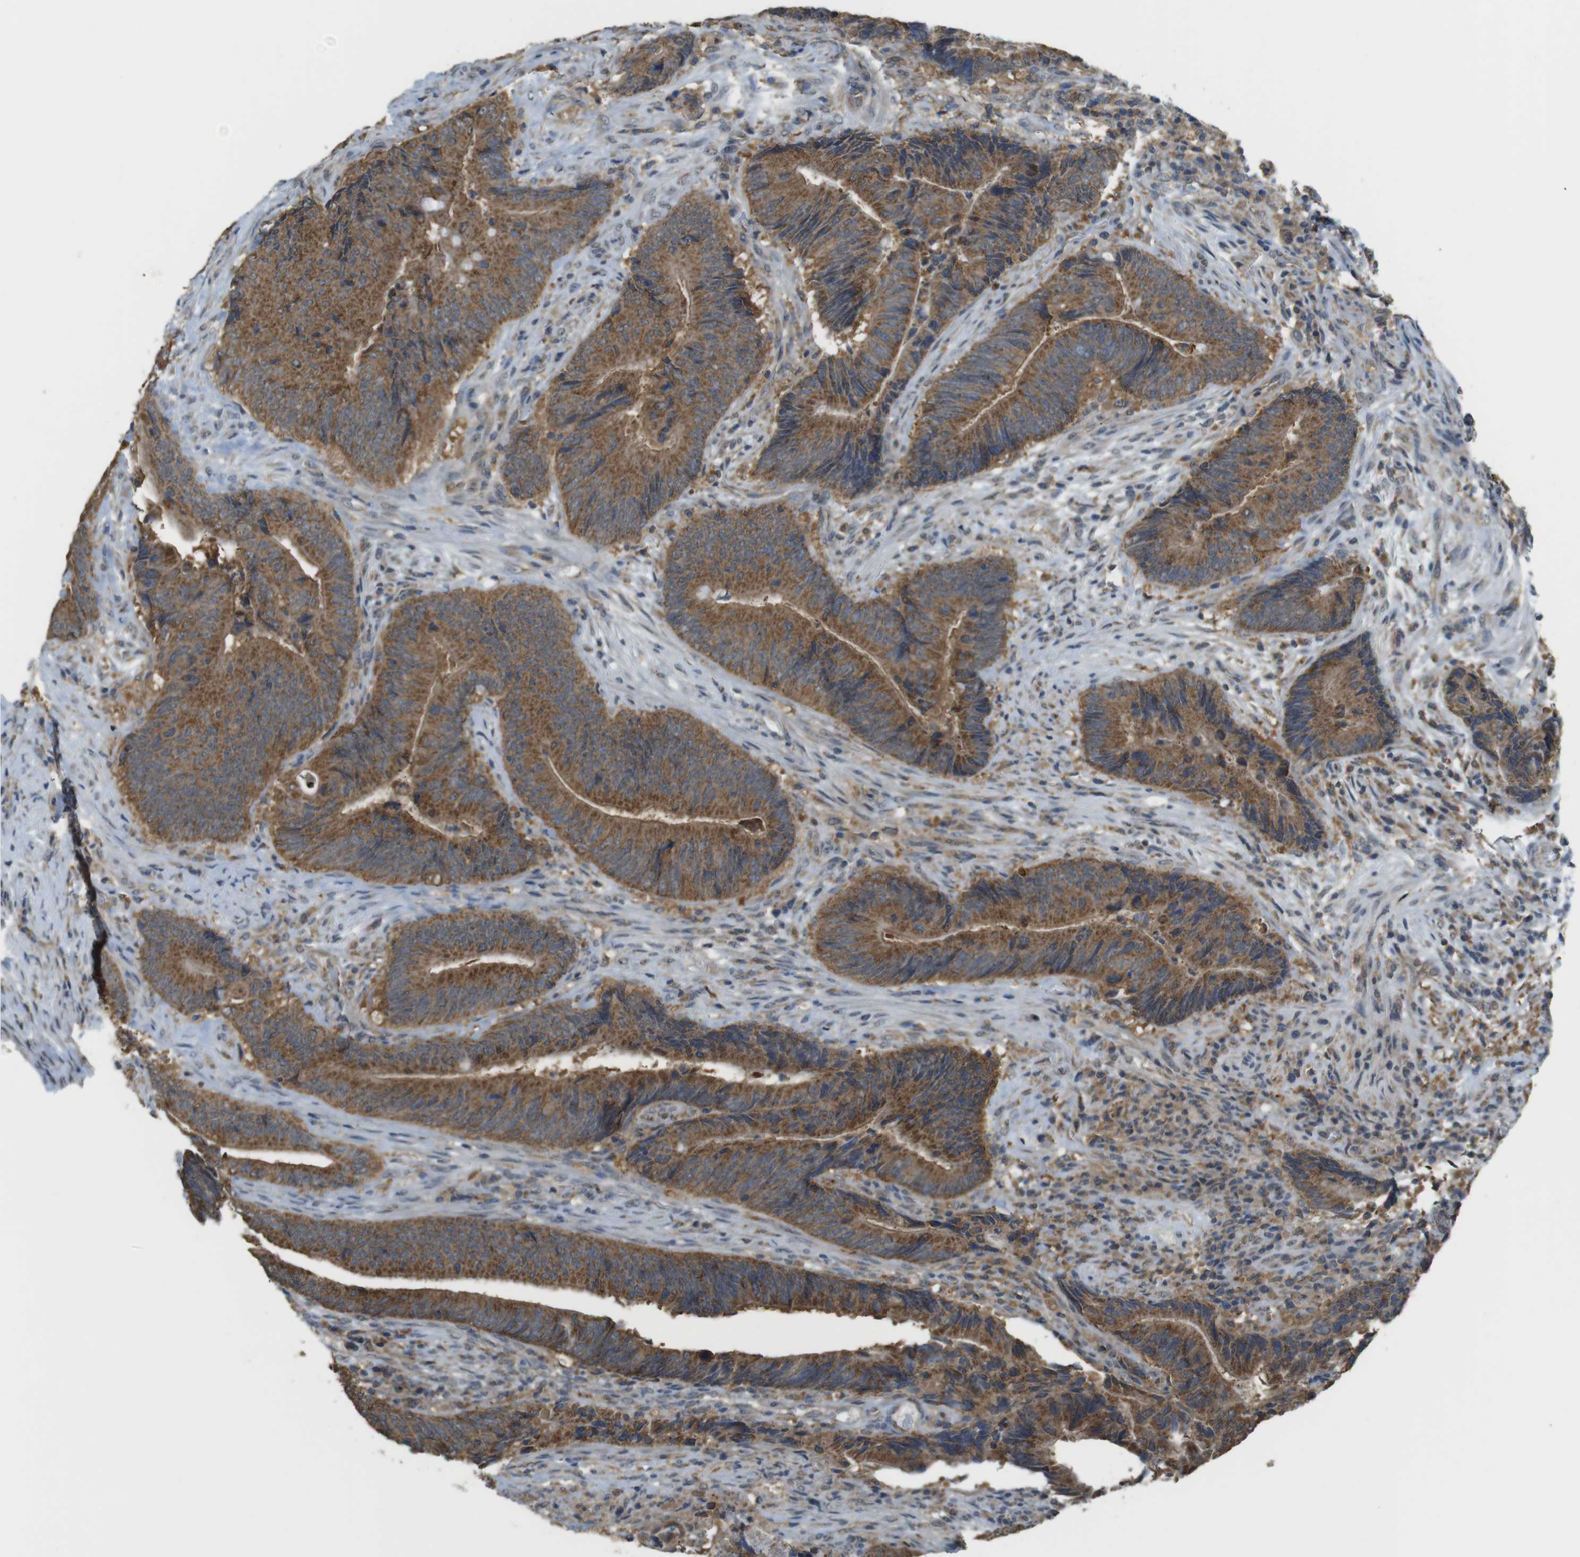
{"staining": {"intensity": "moderate", "quantity": ">75%", "location": "cytoplasmic/membranous"}, "tissue": "colorectal cancer", "cell_type": "Tumor cells", "image_type": "cancer", "snomed": [{"axis": "morphology", "description": "Normal tissue, NOS"}, {"axis": "morphology", "description": "Adenocarcinoma, NOS"}, {"axis": "topography", "description": "Colon"}], "caption": "This histopathology image shows immunohistochemistry (IHC) staining of human adenocarcinoma (colorectal), with medium moderate cytoplasmic/membranous positivity in approximately >75% of tumor cells.", "gene": "BRI3BP", "patient": {"sex": "male", "age": 56}}